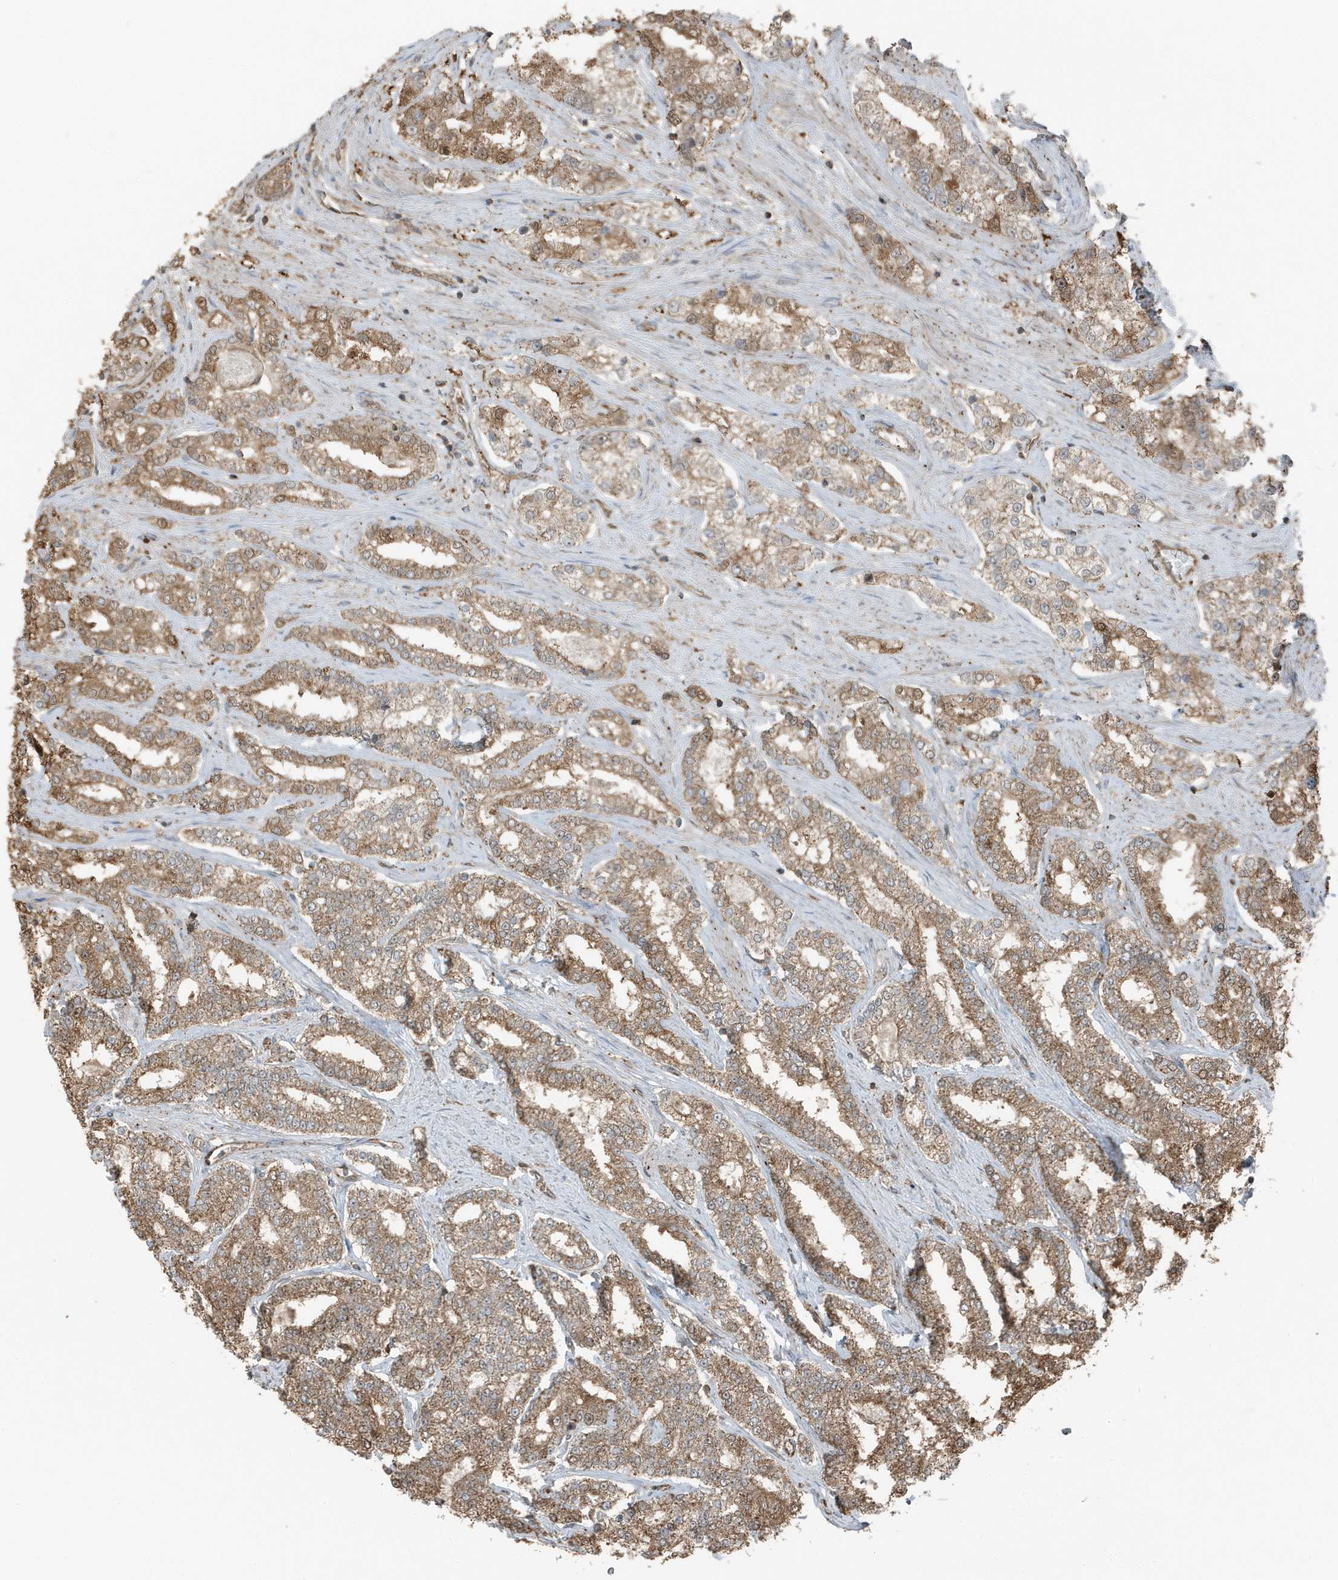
{"staining": {"intensity": "moderate", "quantity": ">75%", "location": "cytoplasmic/membranous"}, "tissue": "prostate cancer", "cell_type": "Tumor cells", "image_type": "cancer", "snomed": [{"axis": "morphology", "description": "Normal tissue, NOS"}, {"axis": "morphology", "description": "Adenocarcinoma, High grade"}, {"axis": "topography", "description": "Prostate"}], "caption": "Prostate cancer stained with DAB immunohistochemistry displays medium levels of moderate cytoplasmic/membranous expression in approximately >75% of tumor cells.", "gene": "AZI2", "patient": {"sex": "male", "age": 83}}